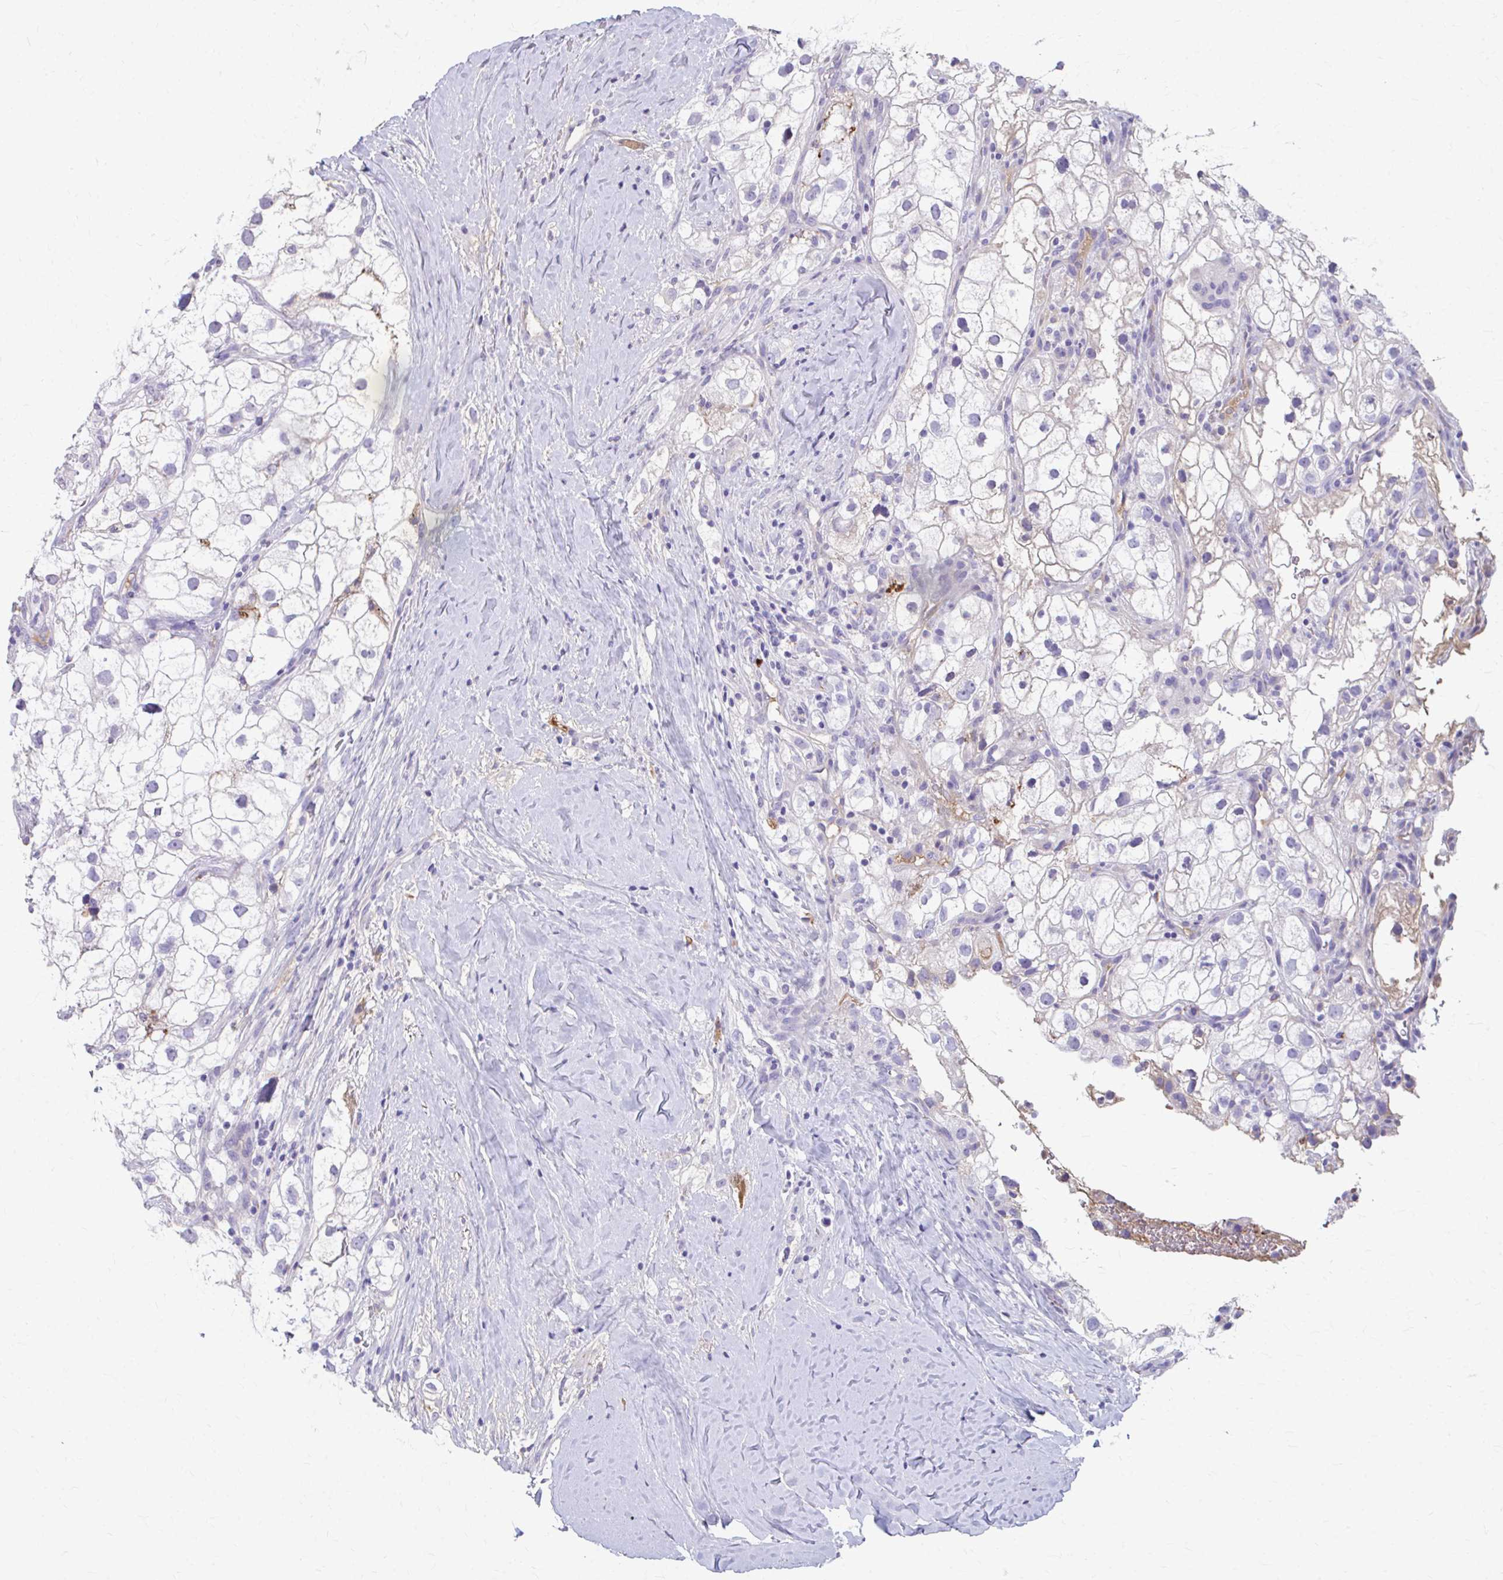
{"staining": {"intensity": "negative", "quantity": "none", "location": "none"}, "tissue": "renal cancer", "cell_type": "Tumor cells", "image_type": "cancer", "snomed": [{"axis": "morphology", "description": "Adenocarcinoma, NOS"}, {"axis": "topography", "description": "Kidney"}], "caption": "Micrograph shows no significant protein positivity in tumor cells of adenocarcinoma (renal). The staining was performed using DAB (3,3'-diaminobenzidine) to visualize the protein expression in brown, while the nuclei were stained in blue with hematoxylin (Magnification: 20x).", "gene": "CFH", "patient": {"sex": "male", "age": 59}}